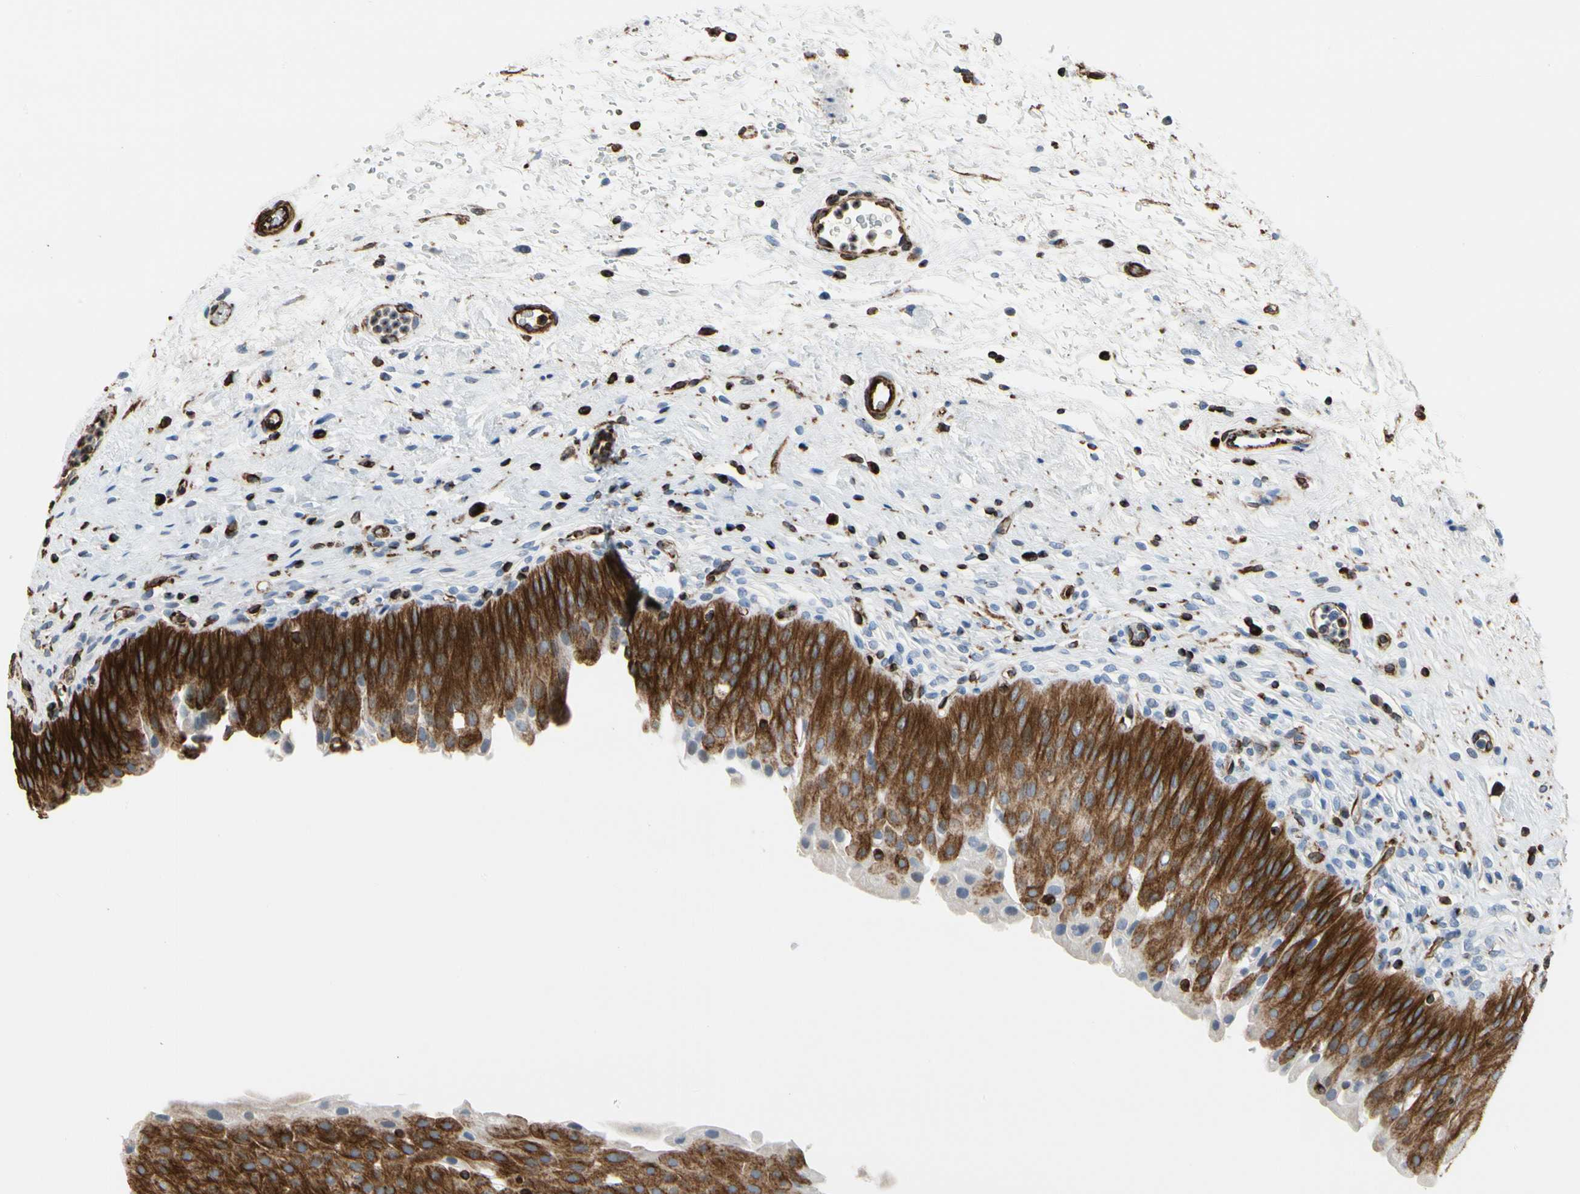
{"staining": {"intensity": "strong", "quantity": ">75%", "location": "cytoplasmic/membranous"}, "tissue": "urinary bladder", "cell_type": "Urothelial cells", "image_type": "normal", "snomed": [{"axis": "morphology", "description": "Normal tissue, NOS"}, {"axis": "morphology", "description": "Urothelial carcinoma, High grade"}, {"axis": "topography", "description": "Urinary bladder"}], "caption": "IHC image of unremarkable urinary bladder stained for a protein (brown), which demonstrates high levels of strong cytoplasmic/membranous positivity in about >75% of urothelial cells.", "gene": "TUBA1A", "patient": {"sex": "male", "age": 46}}